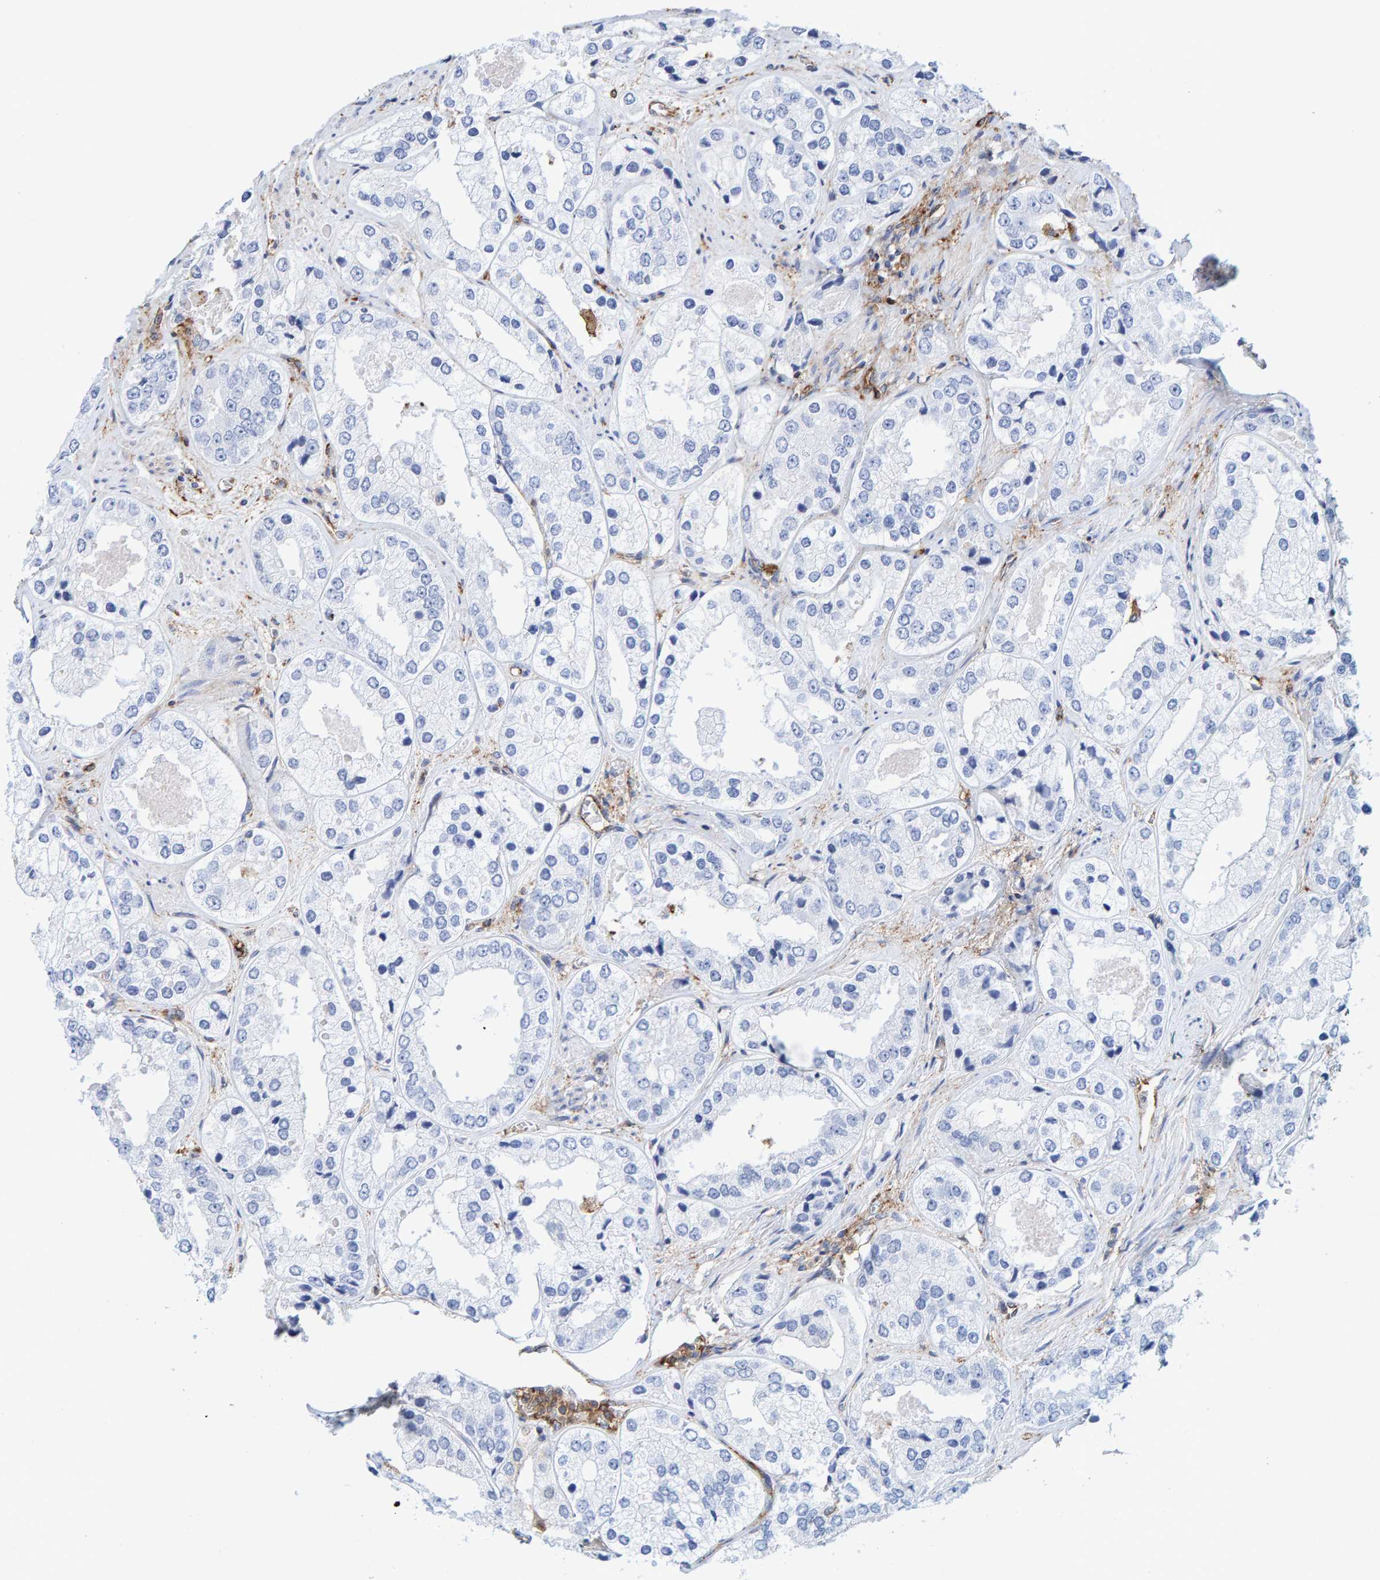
{"staining": {"intensity": "negative", "quantity": "none", "location": "none"}, "tissue": "prostate cancer", "cell_type": "Tumor cells", "image_type": "cancer", "snomed": [{"axis": "morphology", "description": "Adenocarcinoma, High grade"}, {"axis": "topography", "description": "Prostate"}], "caption": "This is an immunohistochemistry histopathology image of prostate adenocarcinoma (high-grade). There is no staining in tumor cells.", "gene": "MVP", "patient": {"sex": "male", "age": 61}}